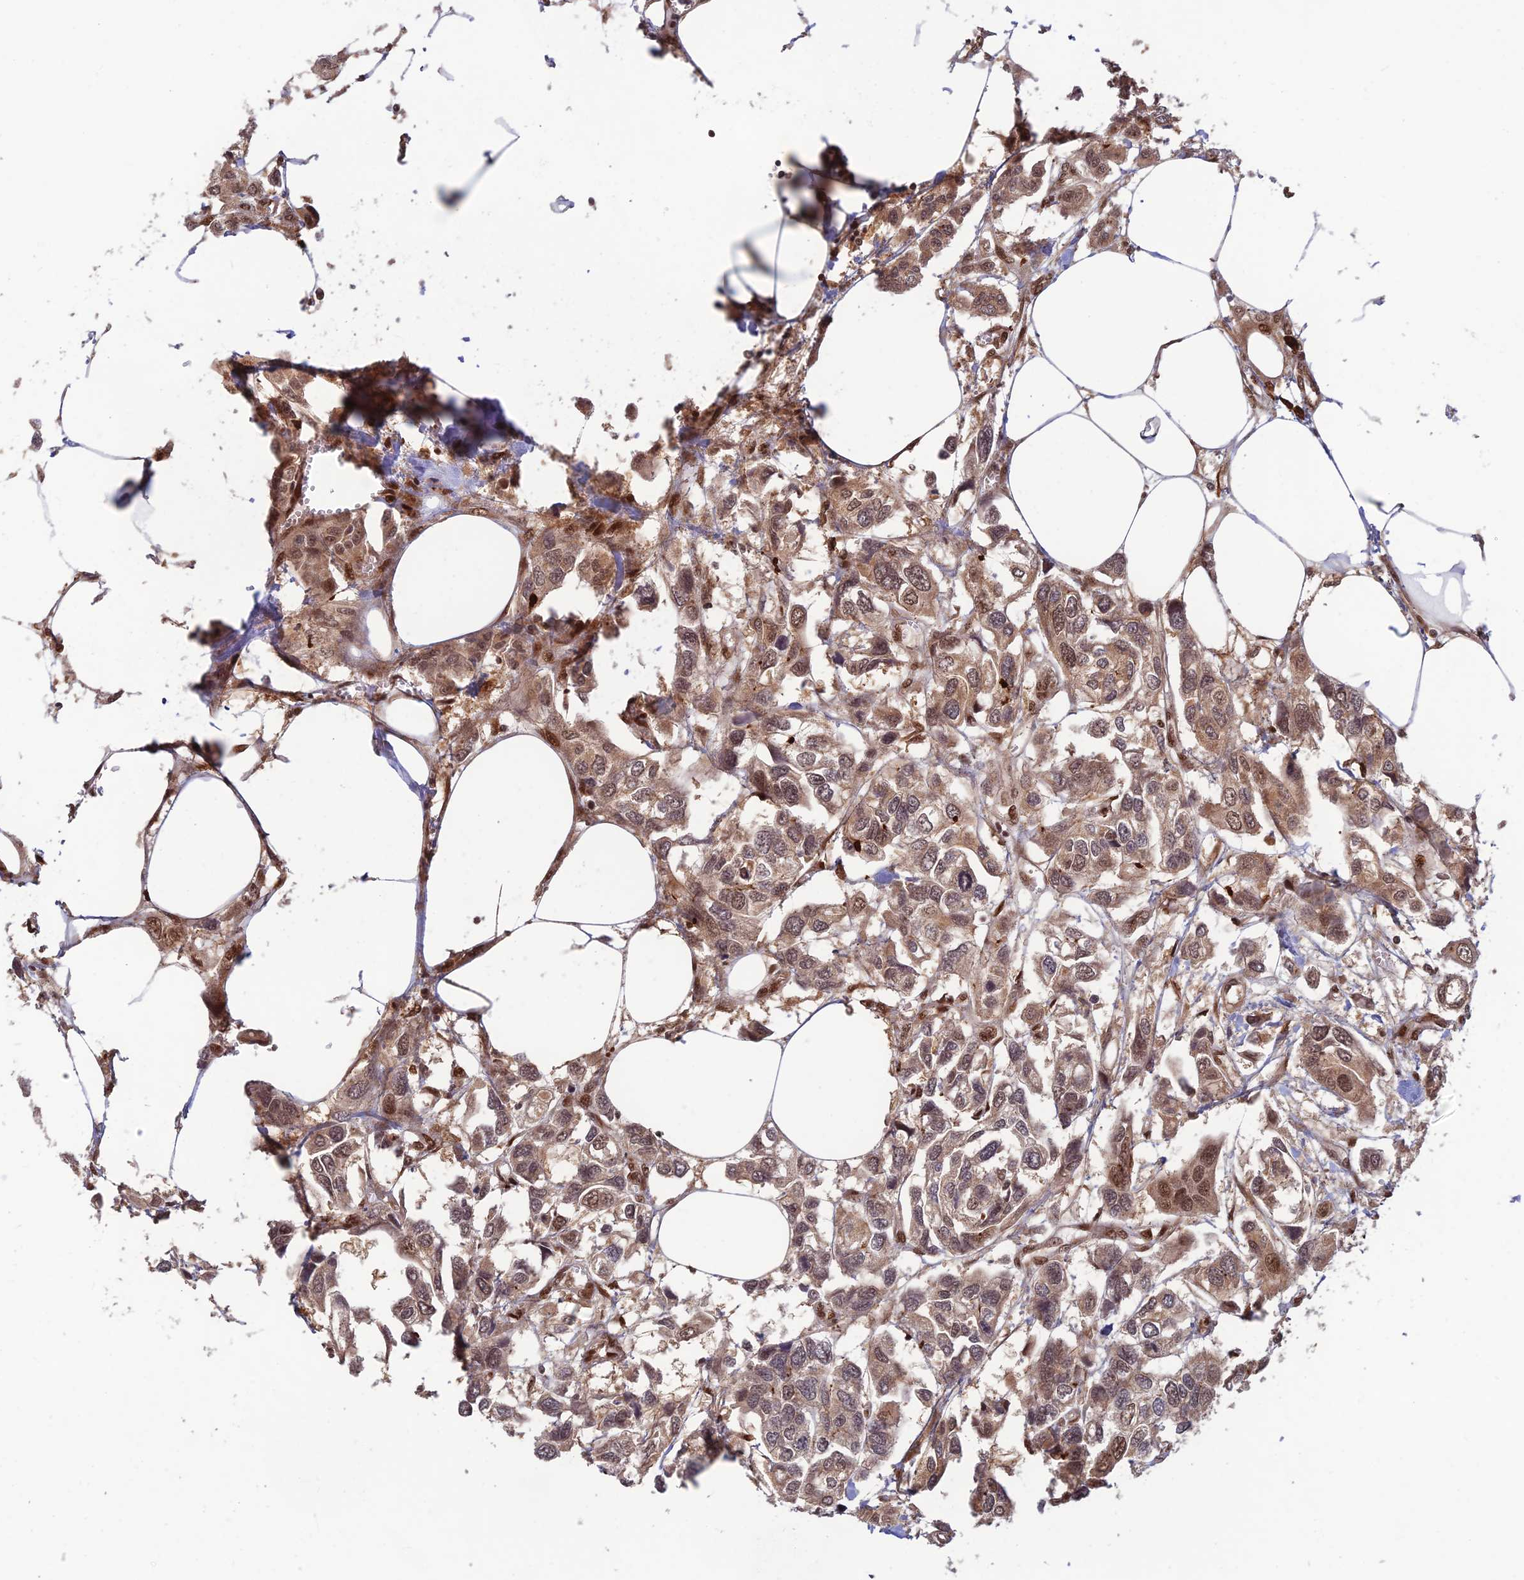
{"staining": {"intensity": "weak", "quantity": ">75%", "location": "cytoplasmic/membranous,nuclear"}, "tissue": "urothelial cancer", "cell_type": "Tumor cells", "image_type": "cancer", "snomed": [{"axis": "morphology", "description": "Urothelial carcinoma, High grade"}, {"axis": "topography", "description": "Urinary bladder"}], "caption": "DAB immunohistochemical staining of high-grade urothelial carcinoma demonstrates weak cytoplasmic/membranous and nuclear protein positivity in approximately >75% of tumor cells. (Stains: DAB (3,3'-diaminobenzidine) in brown, nuclei in blue, Microscopy: brightfield microscopy at high magnification).", "gene": "ZNF565", "patient": {"sex": "male", "age": 67}}